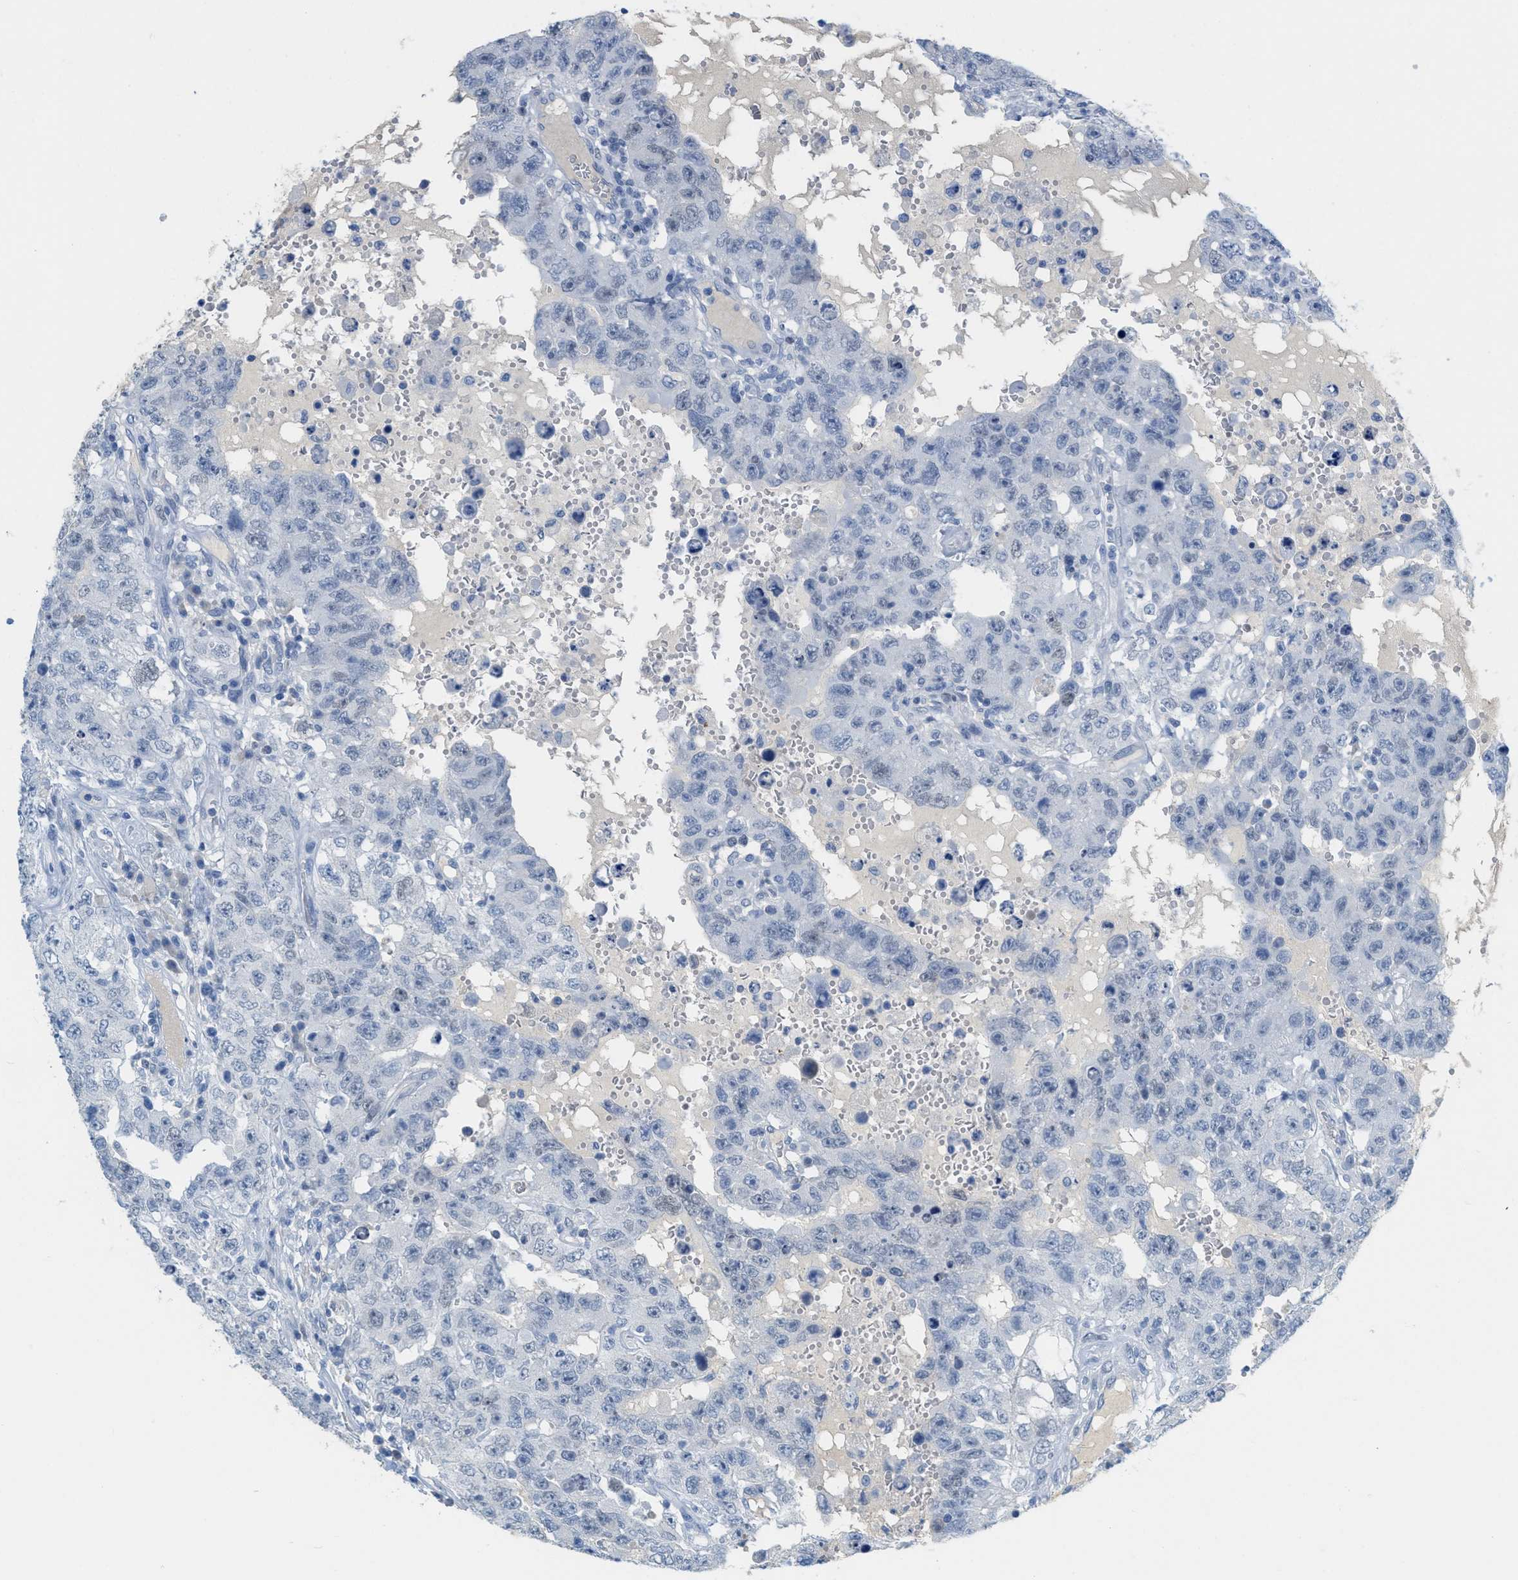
{"staining": {"intensity": "negative", "quantity": "none", "location": "none"}, "tissue": "testis cancer", "cell_type": "Tumor cells", "image_type": "cancer", "snomed": [{"axis": "morphology", "description": "Carcinoma, Embryonal, NOS"}, {"axis": "topography", "description": "Testis"}], "caption": "Testis cancer was stained to show a protein in brown. There is no significant expression in tumor cells.", "gene": "HSF2", "patient": {"sex": "male", "age": 26}}